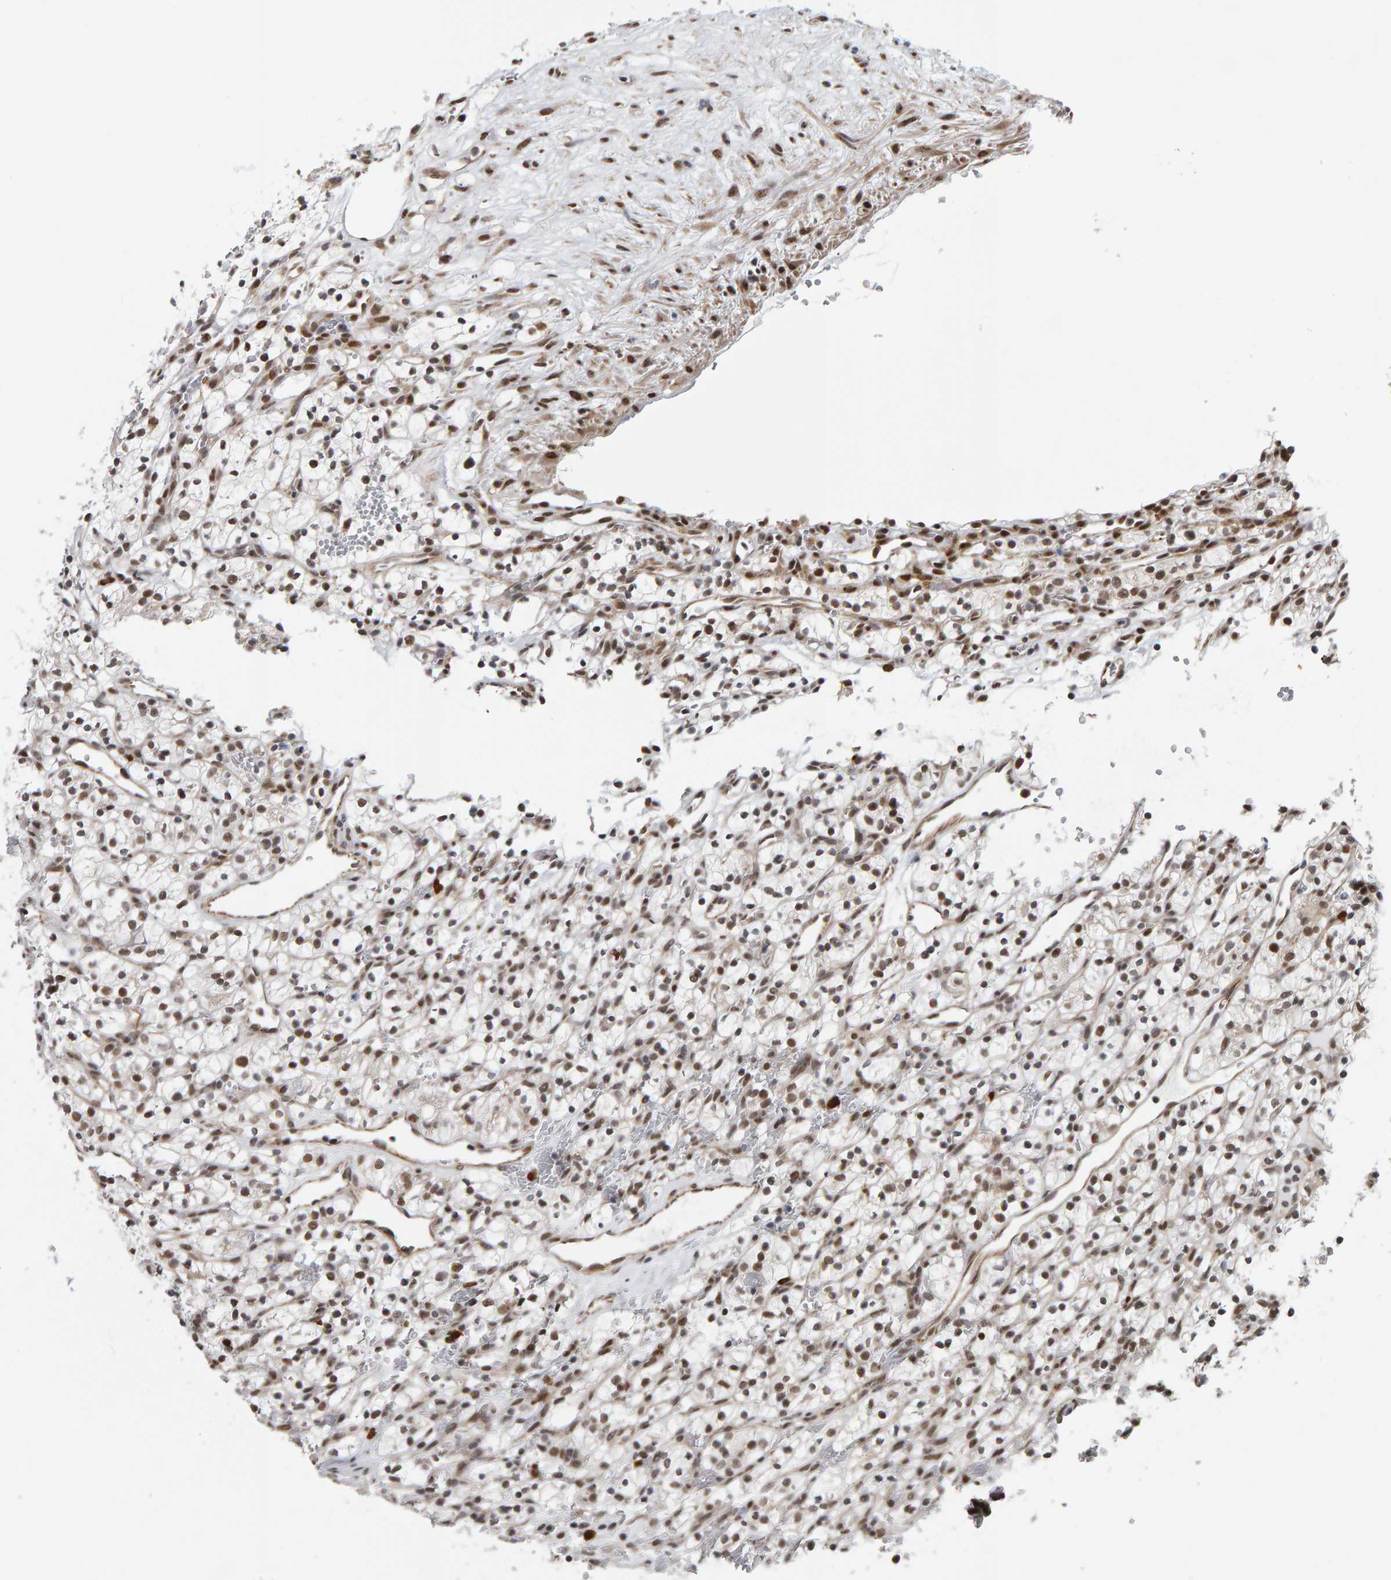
{"staining": {"intensity": "moderate", "quantity": ">75%", "location": "nuclear"}, "tissue": "renal cancer", "cell_type": "Tumor cells", "image_type": "cancer", "snomed": [{"axis": "morphology", "description": "Adenocarcinoma, NOS"}, {"axis": "topography", "description": "Kidney"}], "caption": "Adenocarcinoma (renal) stained with DAB (3,3'-diaminobenzidine) IHC exhibits medium levels of moderate nuclear staining in approximately >75% of tumor cells. The staining was performed using DAB, with brown indicating positive protein expression. Nuclei are stained blue with hematoxylin.", "gene": "ATF7IP", "patient": {"sex": "female", "age": 57}}